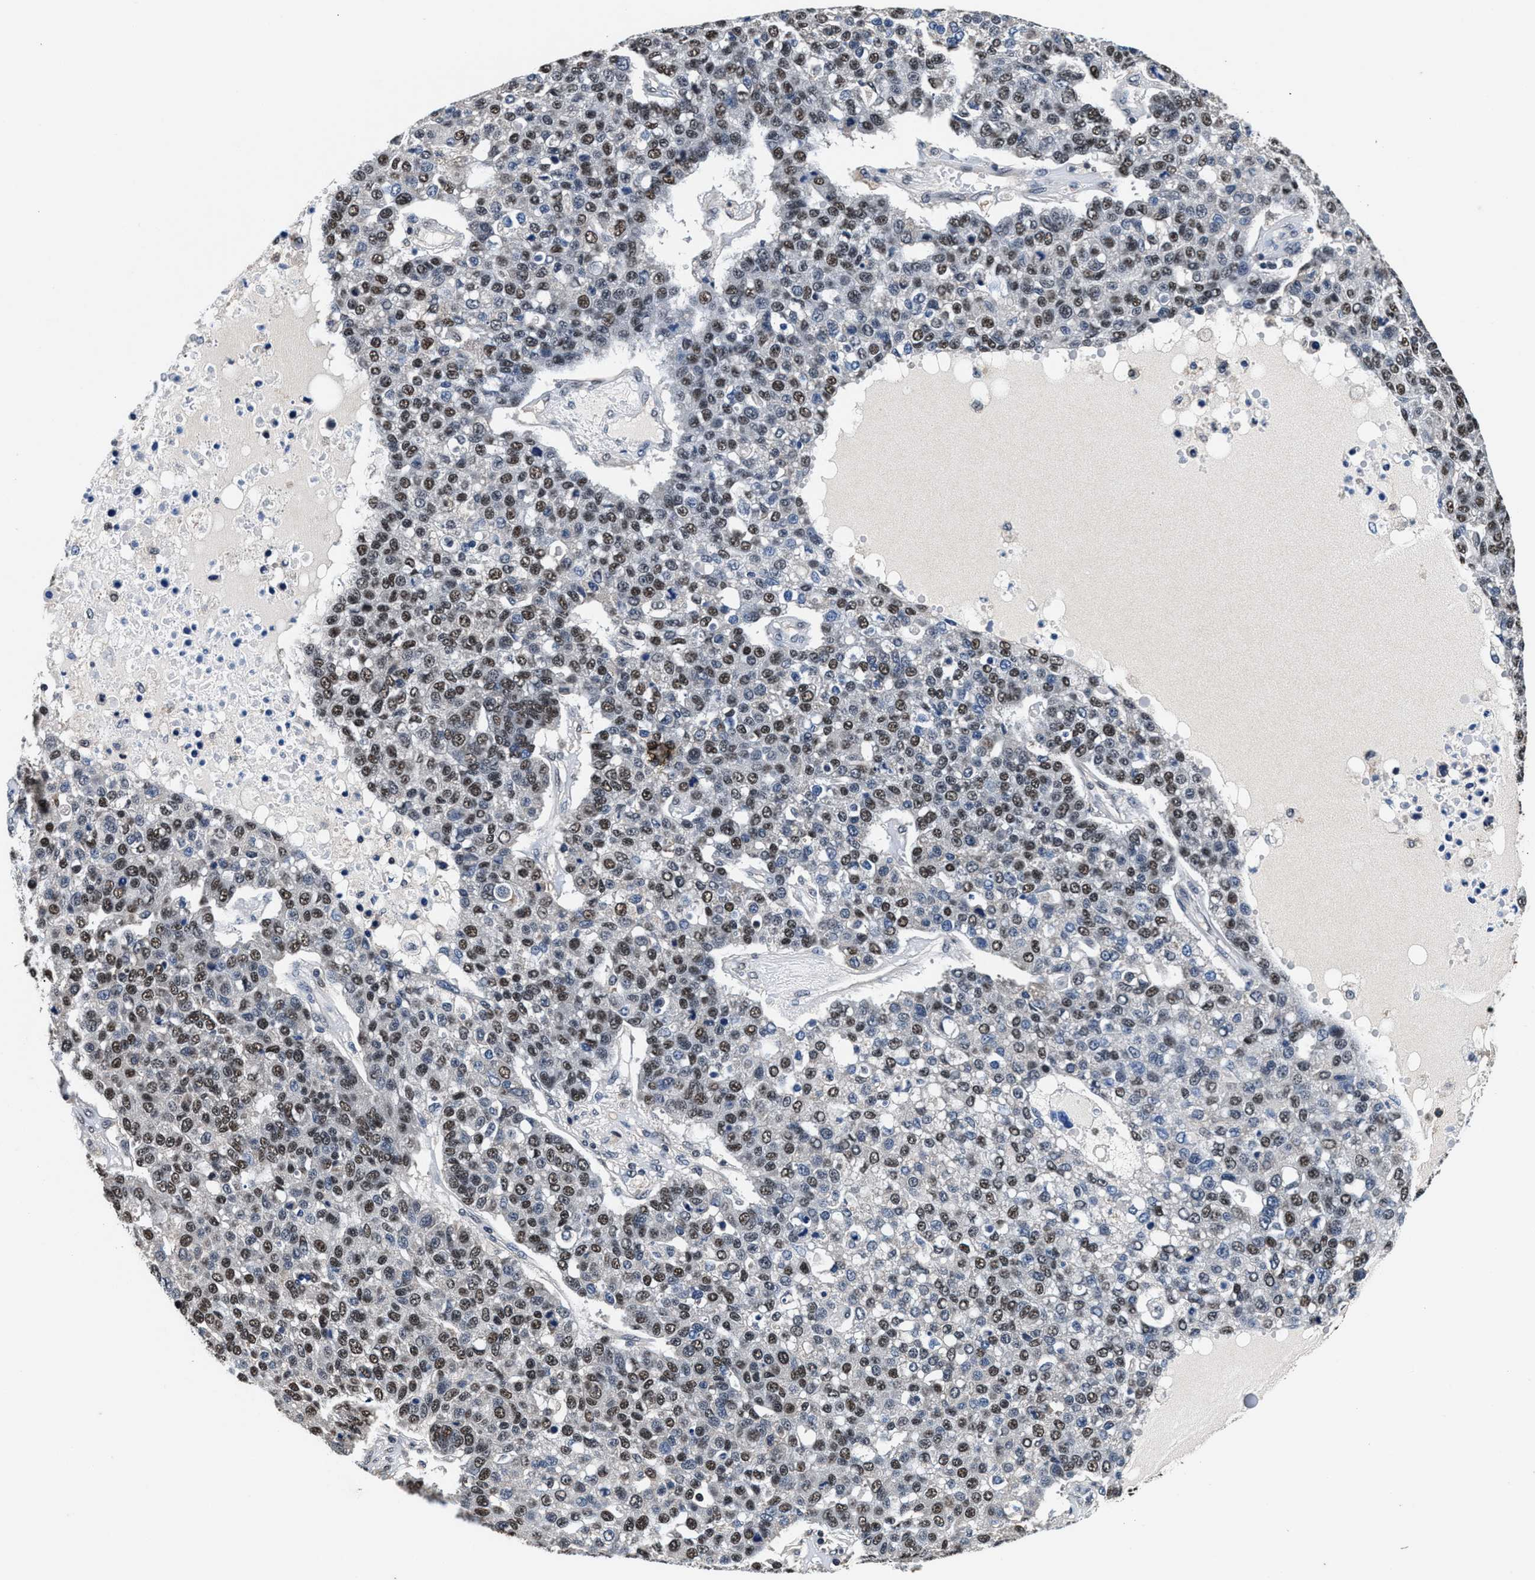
{"staining": {"intensity": "moderate", "quantity": "25%-75%", "location": "nuclear"}, "tissue": "pancreatic cancer", "cell_type": "Tumor cells", "image_type": "cancer", "snomed": [{"axis": "morphology", "description": "Adenocarcinoma, NOS"}, {"axis": "topography", "description": "Pancreas"}], "caption": "The image shows staining of adenocarcinoma (pancreatic), revealing moderate nuclear protein expression (brown color) within tumor cells. Nuclei are stained in blue.", "gene": "USP16", "patient": {"sex": "female", "age": 61}}